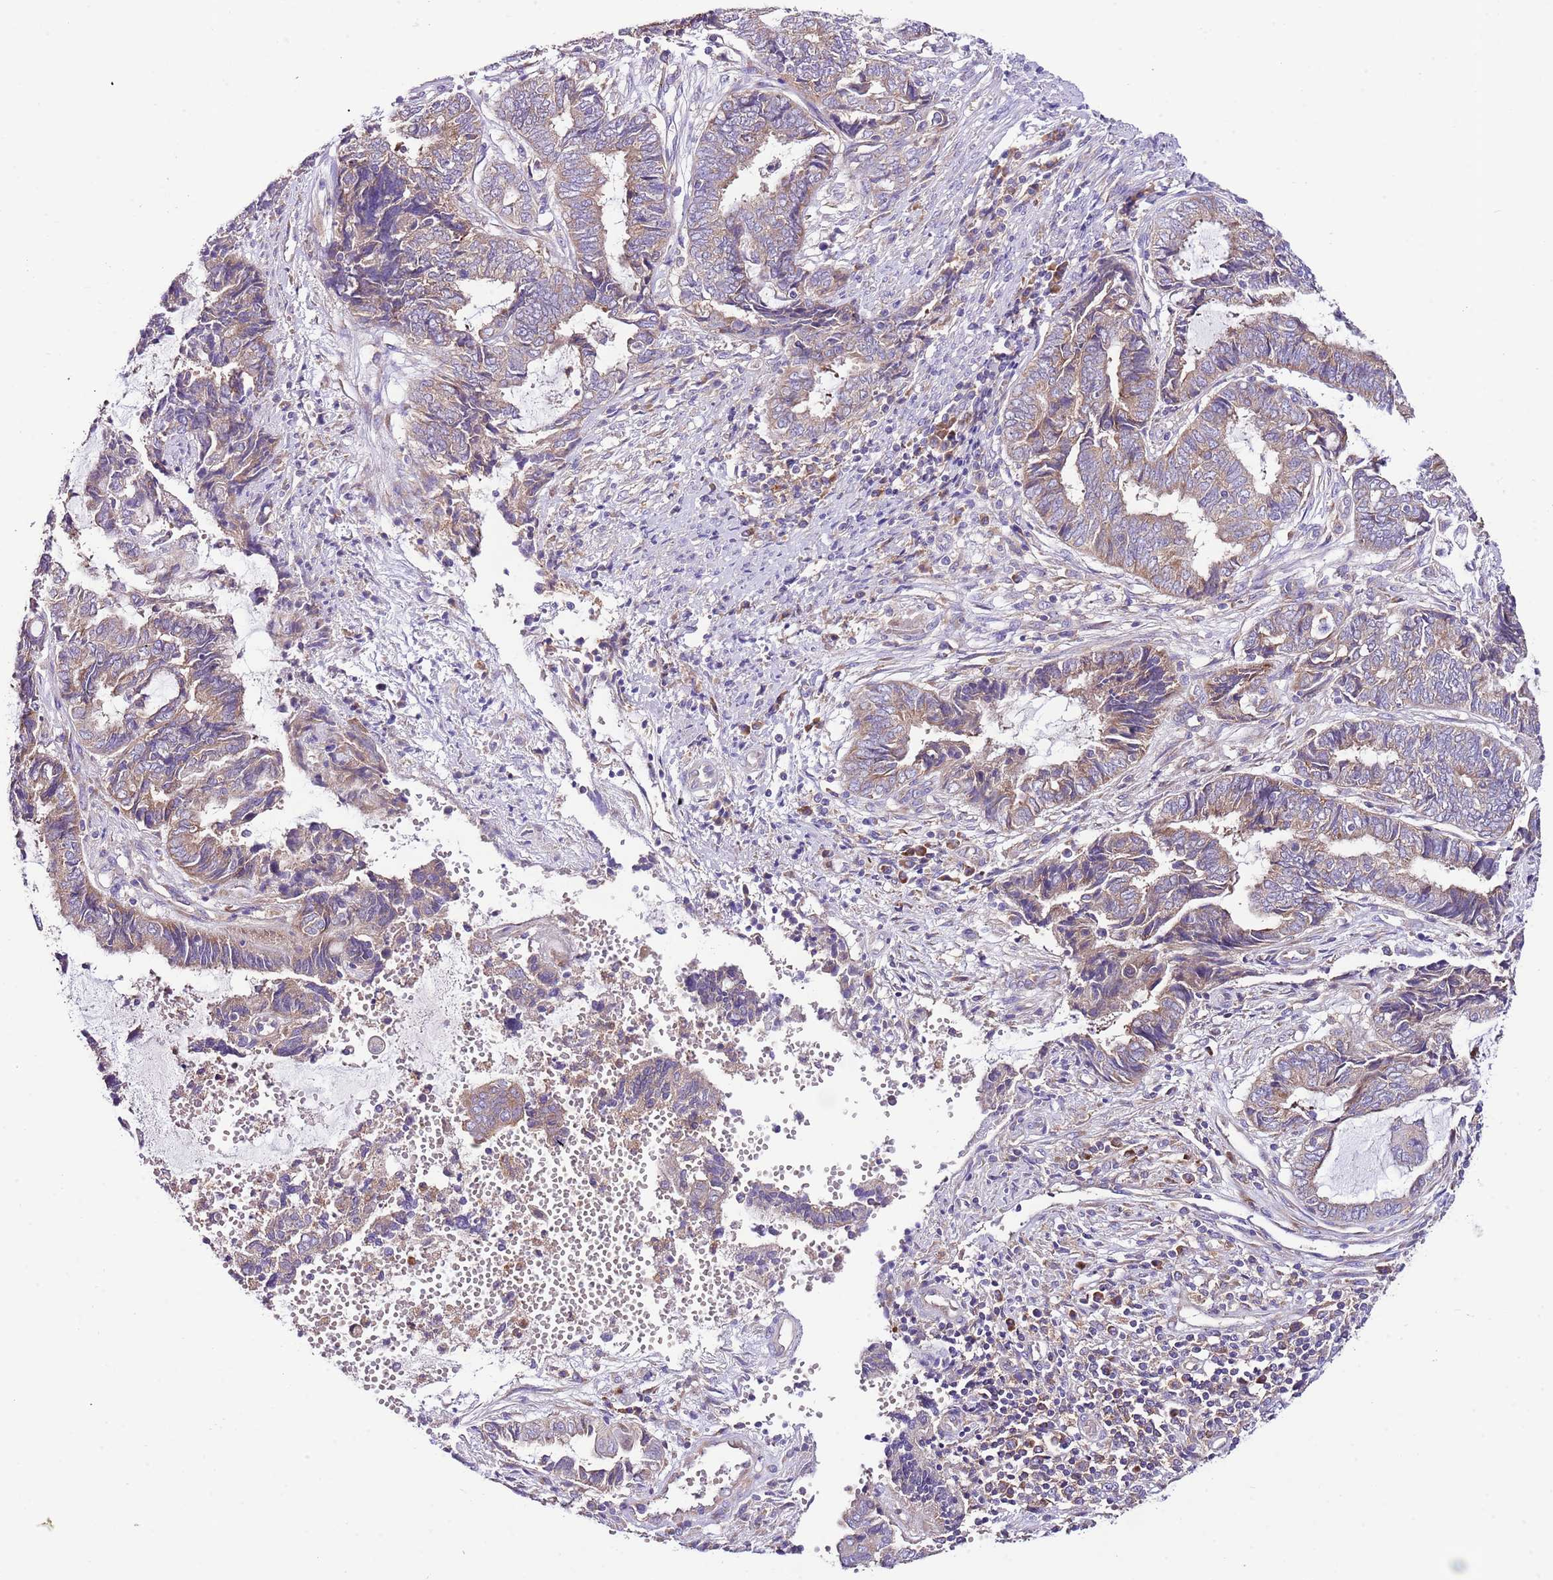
{"staining": {"intensity": "moderate", "quantity": ">75%", "location": "cytoplasmic/membranous"}, "tissue": "endometrial cancer", "cell_type": "Tumor cells", "image_type": "cancer", "snomed": [{"axis": "morphology", "description": "Adenocarcinoma, NOS"}, {"axis": "topography", "description": "Uterus"}, {"axis": "topography", "description": "Endometrium"}], "caption": "Immunohistochemical staining of endometrial adenocarcinoma exhibits medium levels of moderate cytoplasmic/membranous protein staining in about >75% of tumor cells.", "gene": "RPS10", "patient": {"sex": "female", "age": 70}}